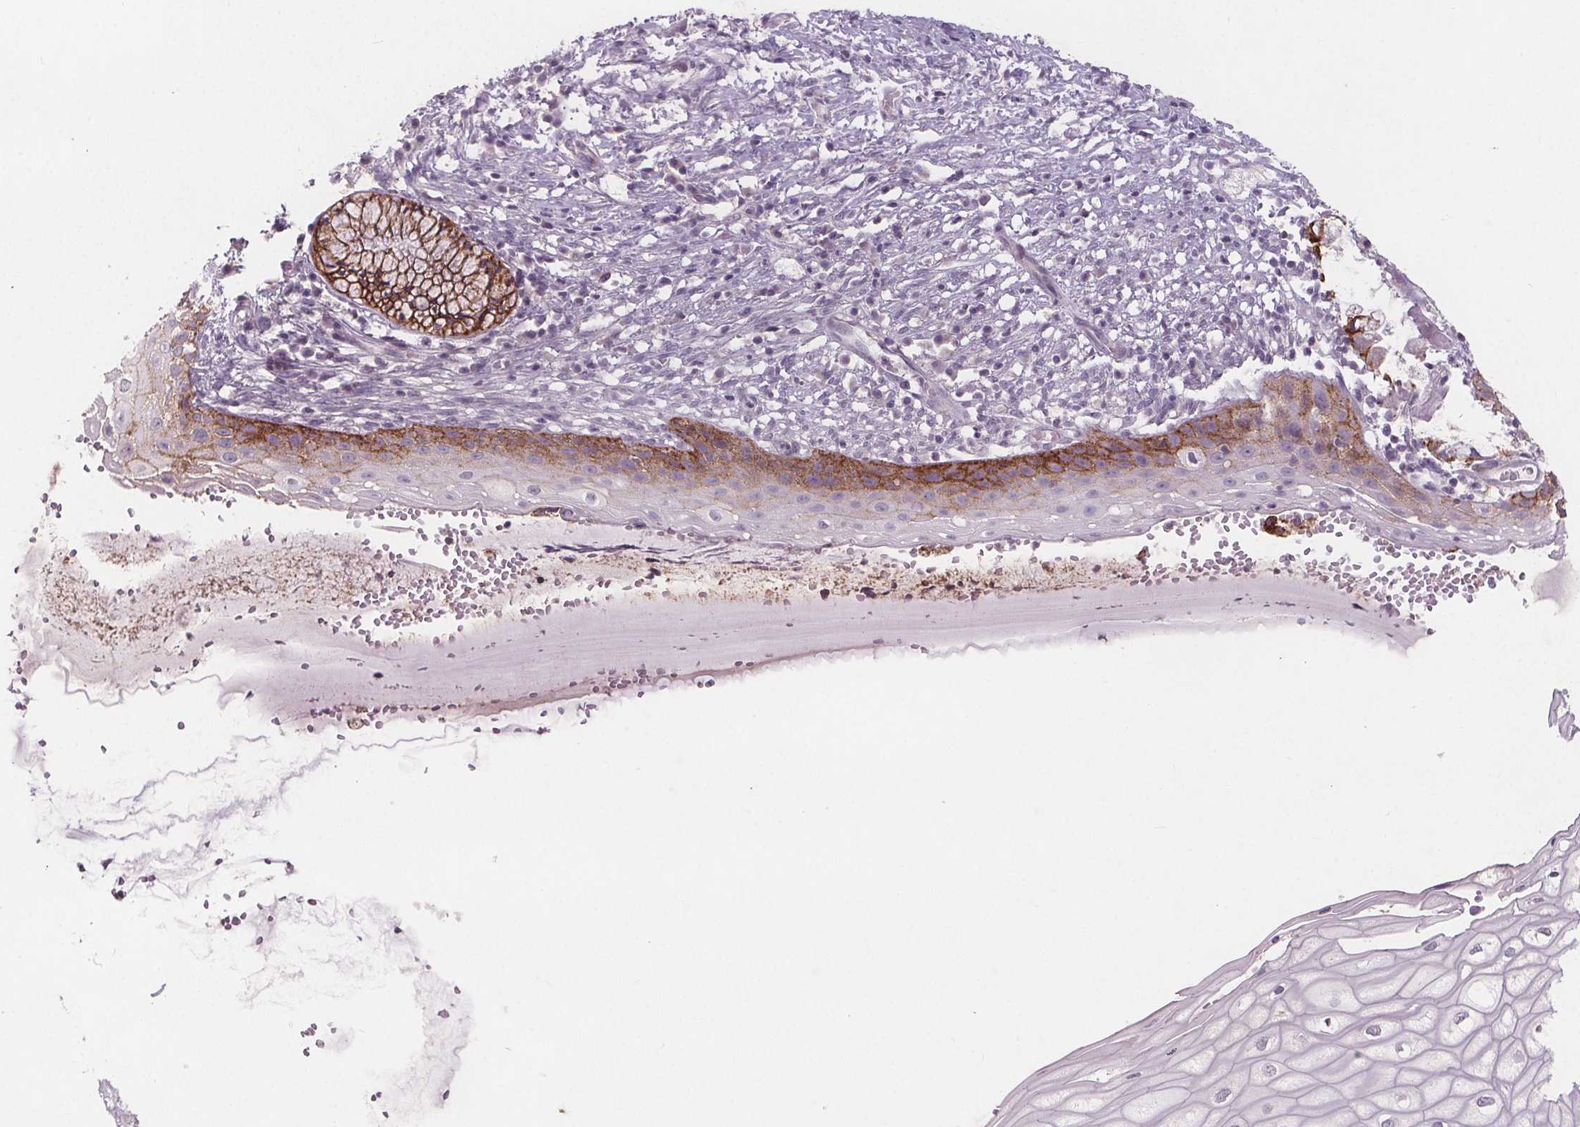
{"staining": {"intensity": "moderate", "quantity": ">75%", "location": "cytoplasmic/membranous"}, "tissue": "cervix", "cell_type": "Glandular cells", "image_type": "normal", "snomed": [{"axis": "morphology", "description": "Normal tissue, NOS"}, {"axis": "topography", "description": "Cervix"}], "caption": "The photomicrograph displays immunohistochemical staining of benign cervix. There is moderate cytoplasmic/membranous positivity is appreciated in approximately >75% of glandular cells. (DAB (3,3'-diaminobenzidine) IHC, brown staining for protein, blue staining for nuclei).", "gene": "ATP1A1", "patient": {"sex": "female", "age": 37}}